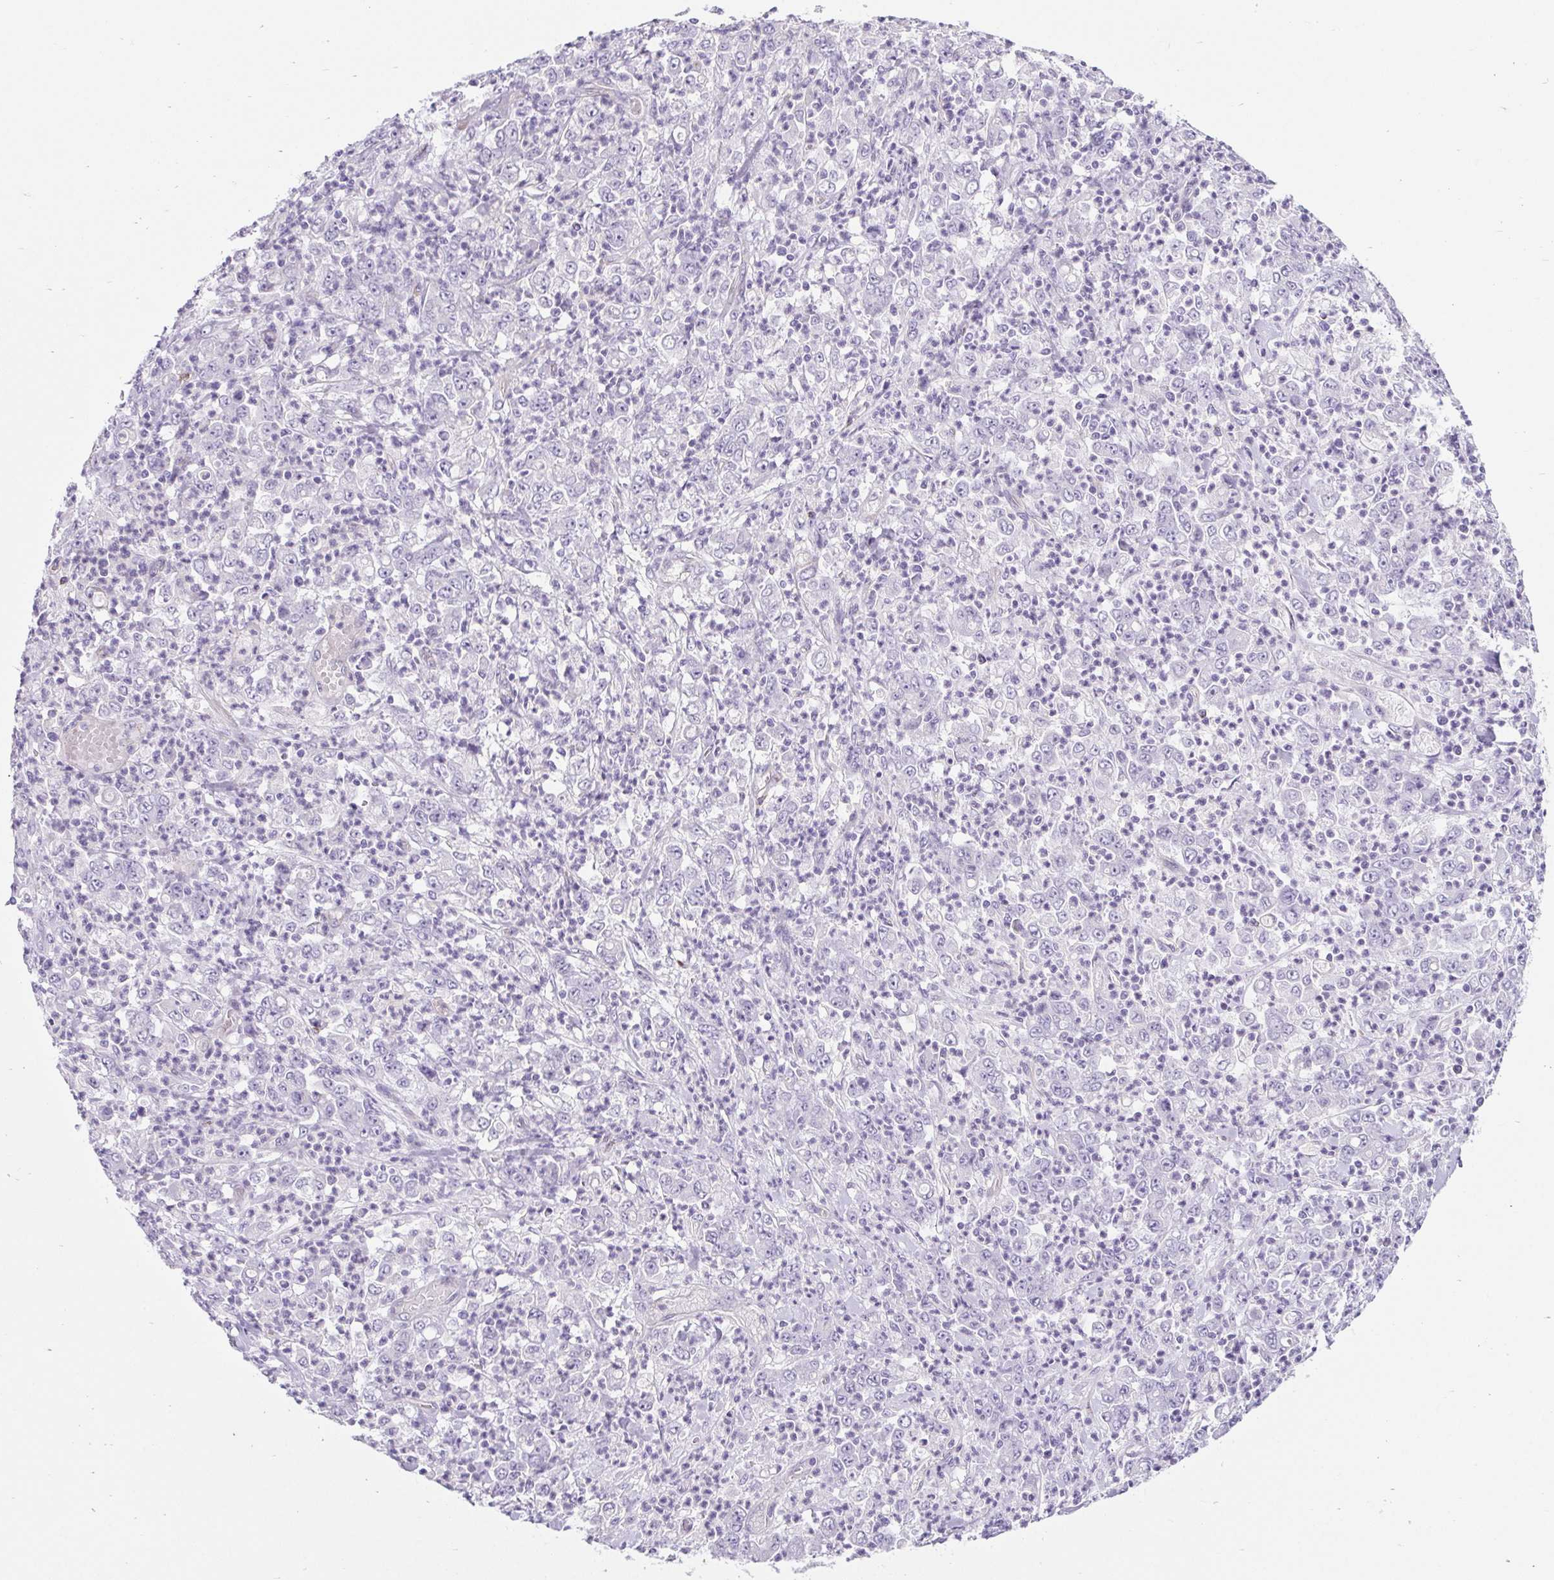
{"staining": {"intensity": "negative", "quantity": "none", "location": "none"}, "tissue": "stomach cancer", "cell_type": "Tumor cells", "image_type": "cancer", "snomed": [{"axis": "morphology", "description": "Adenocarcinoma, NOS"}, {"axis": "topography", "description": "Stomach, lower"}], "caption": "Micrograph shows no protein expression in tumor cells of stomach cancer tissue. (IHC, brightfield microscopy, high magnification).", "gene": "BCAS1", "patient": {"sex": "female", "age": 71}}